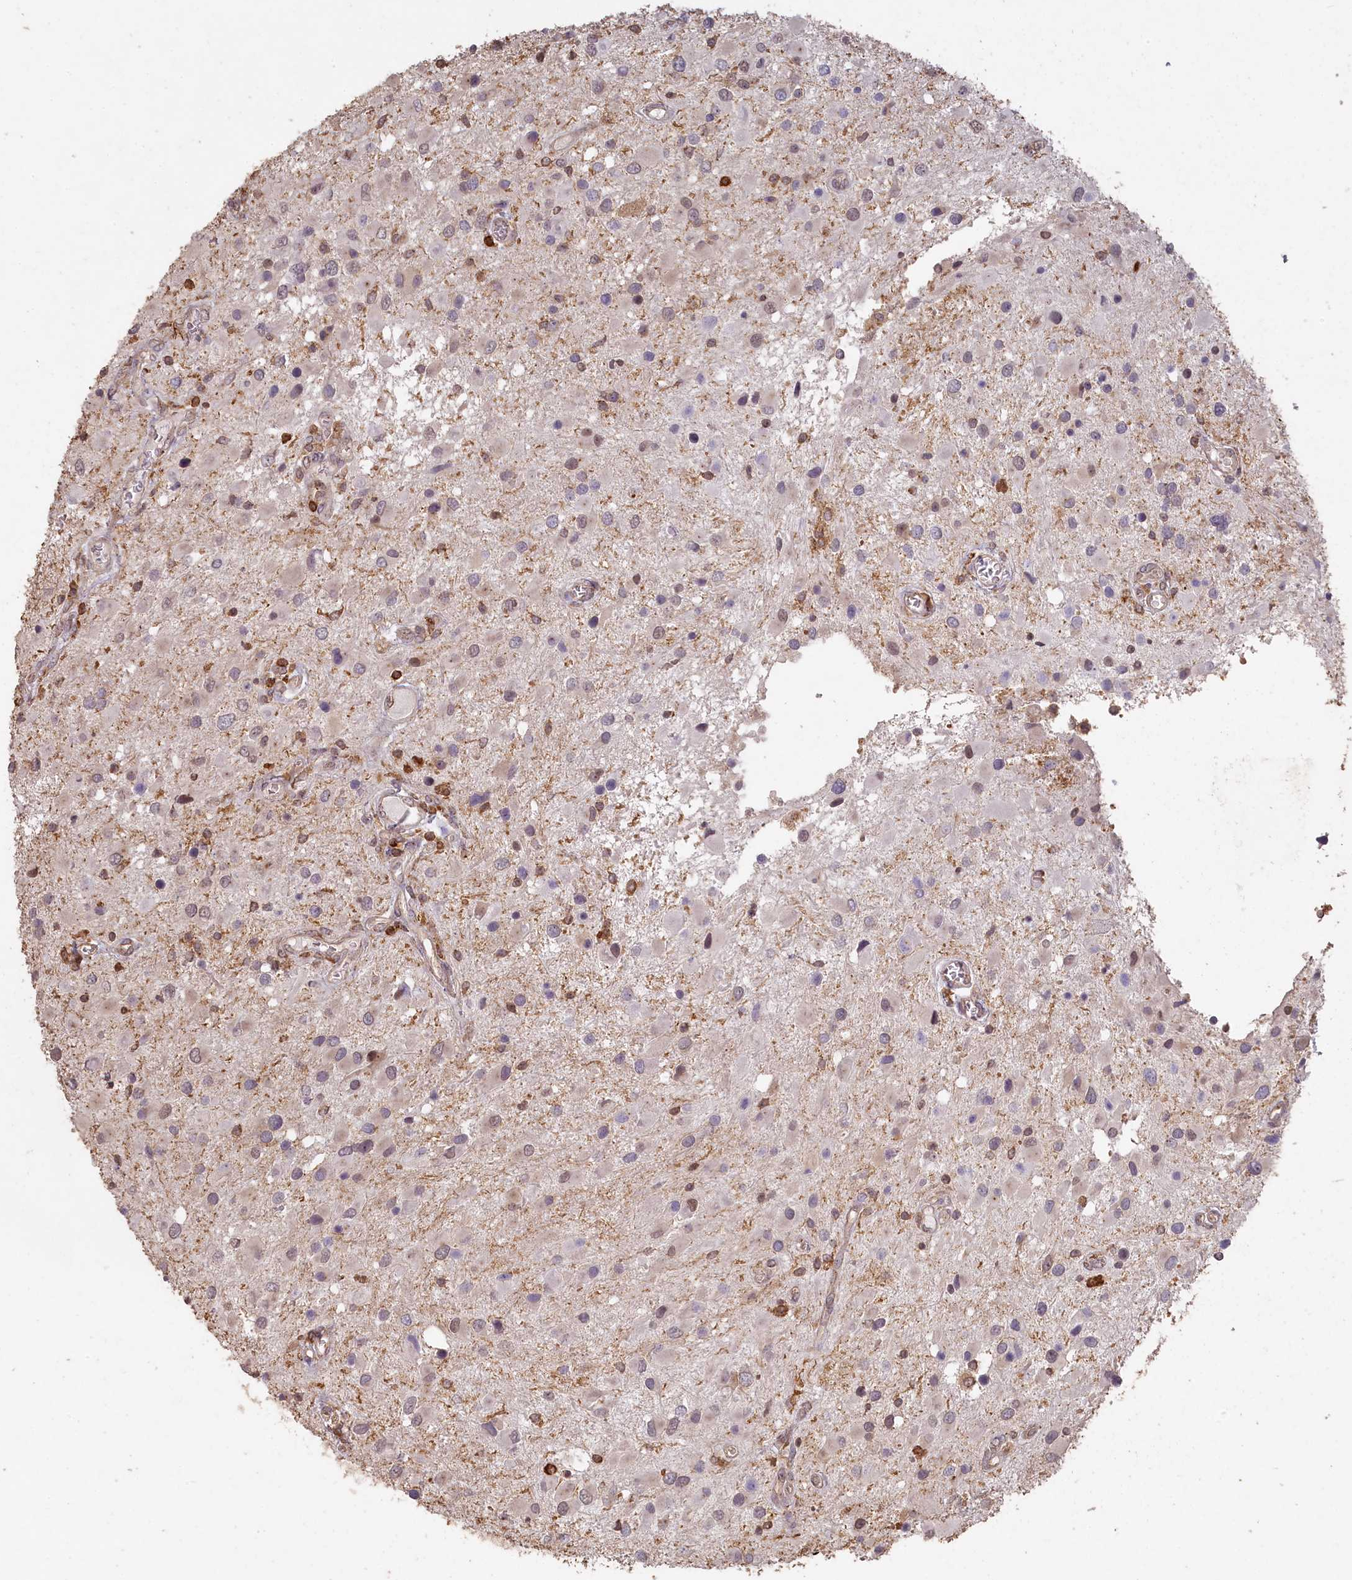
{"staining": {"intensity": "negative", "quantity": "none", "location": "none"}, "tissue": "glioma", "cell_type": "Tumor cells", "image_type": "cancer", "snomed": [{"axis": "morphology", "description": "Glioma, malignant, High grade"}, {"axis": "topography", "description": "Brain"}], "caption": "An immunohistochemistry (IHC) image of high-grade glioma (malignant) is shown. There is no staining in tumor cells of high-grade glioma (malignant). (DAB immunohistochemistry, high magnification).", "gene": "MADD", "patient": {"sex": "male", "age": 53}}